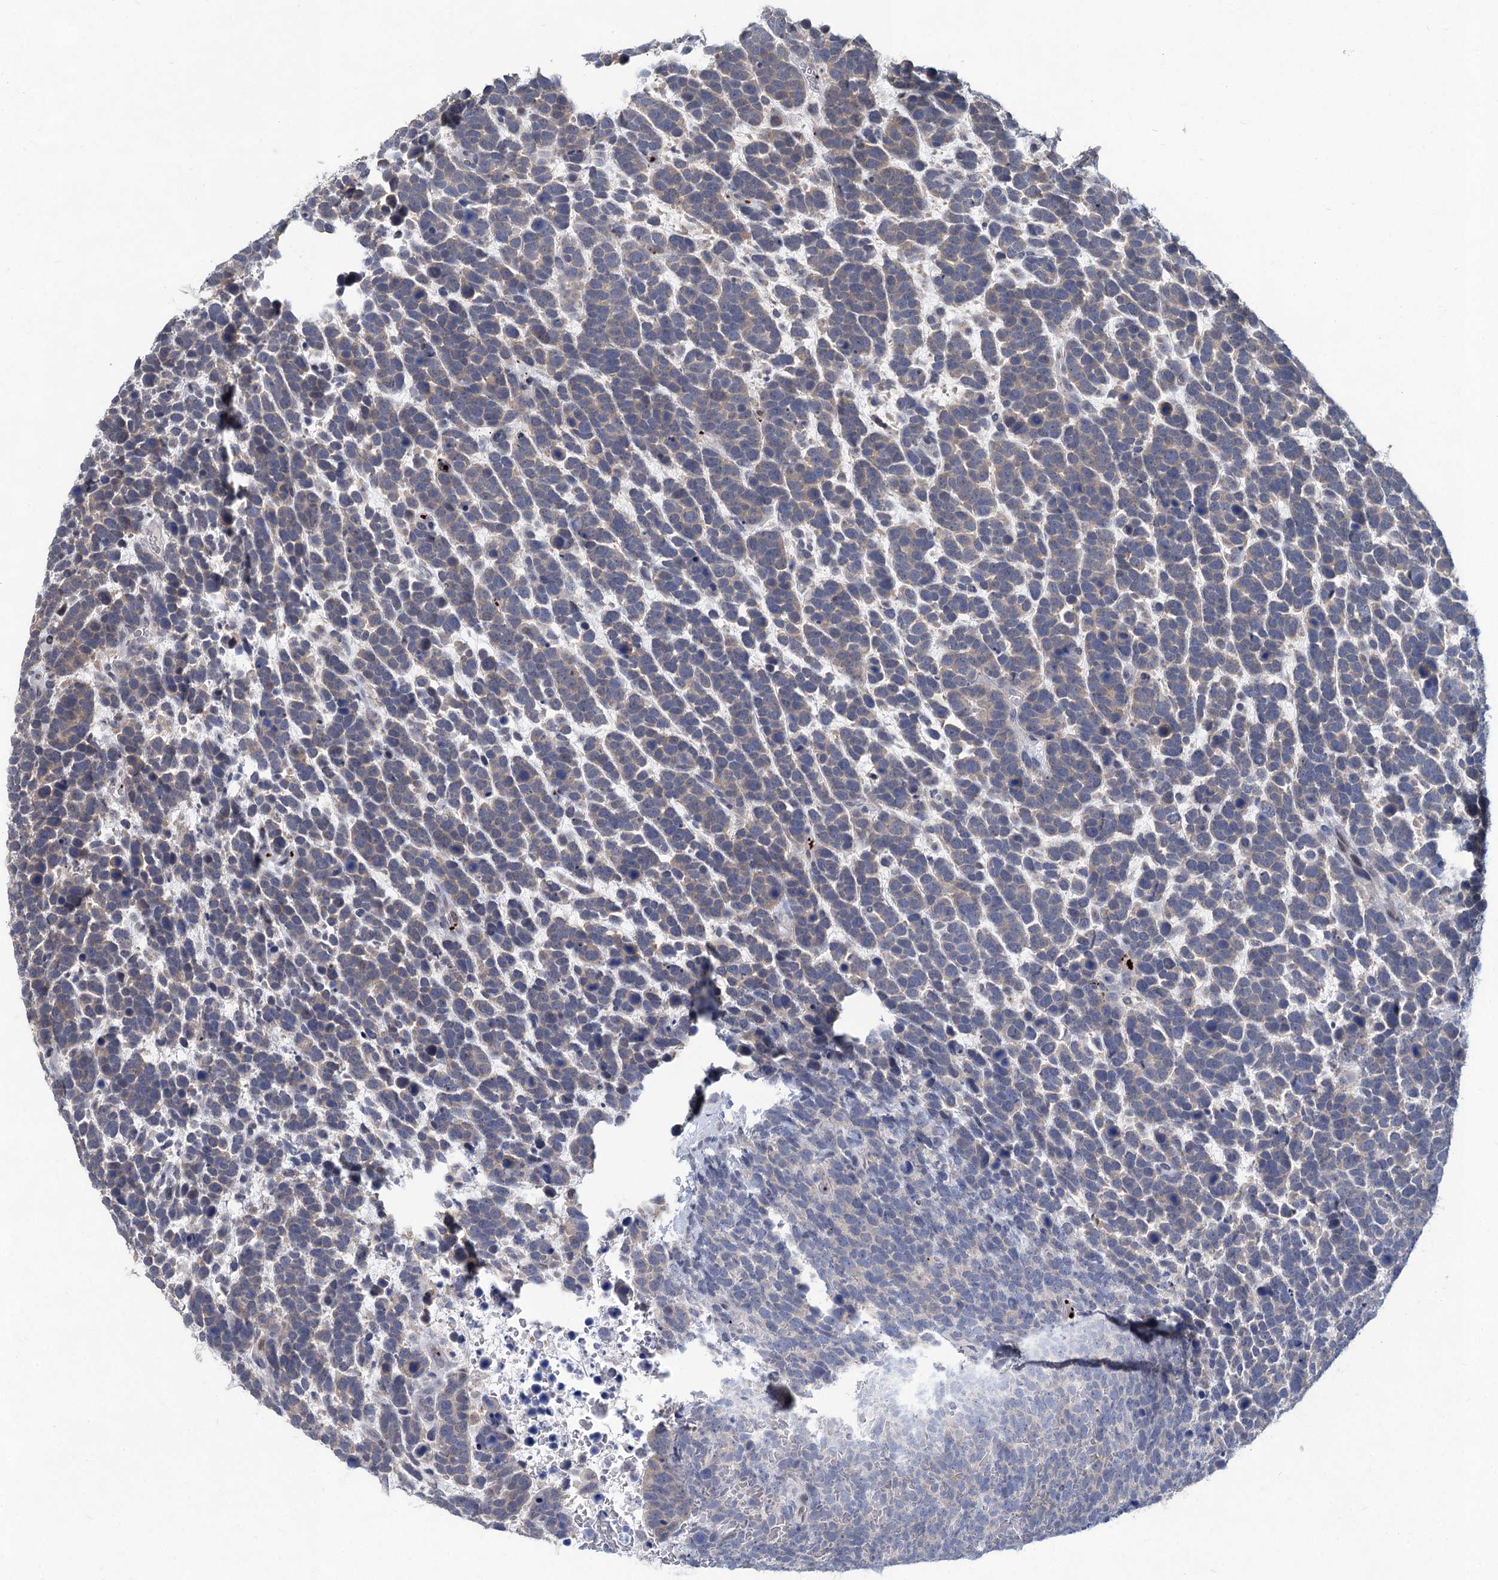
{"staining": {"intensity": "negative", "quantity": "none", "location": "none"}, "tissue": "urothelial cancer", "cell_type": "Tumor cells", "image_type": "cancer", "snomed": [{"axis": "morphology", "description": "Urothelial carcinoma, High grade"}, {"axis": "topography", "description": "Urinary bladder"}], "caption": "DAB (3,3'-diaminobenzidine) immunohistochemical staining of urothelial cancer reveals no significant positivity in tumor cells.", "gene": "MON2", "patient": {"sex": "female", "age": 82}}